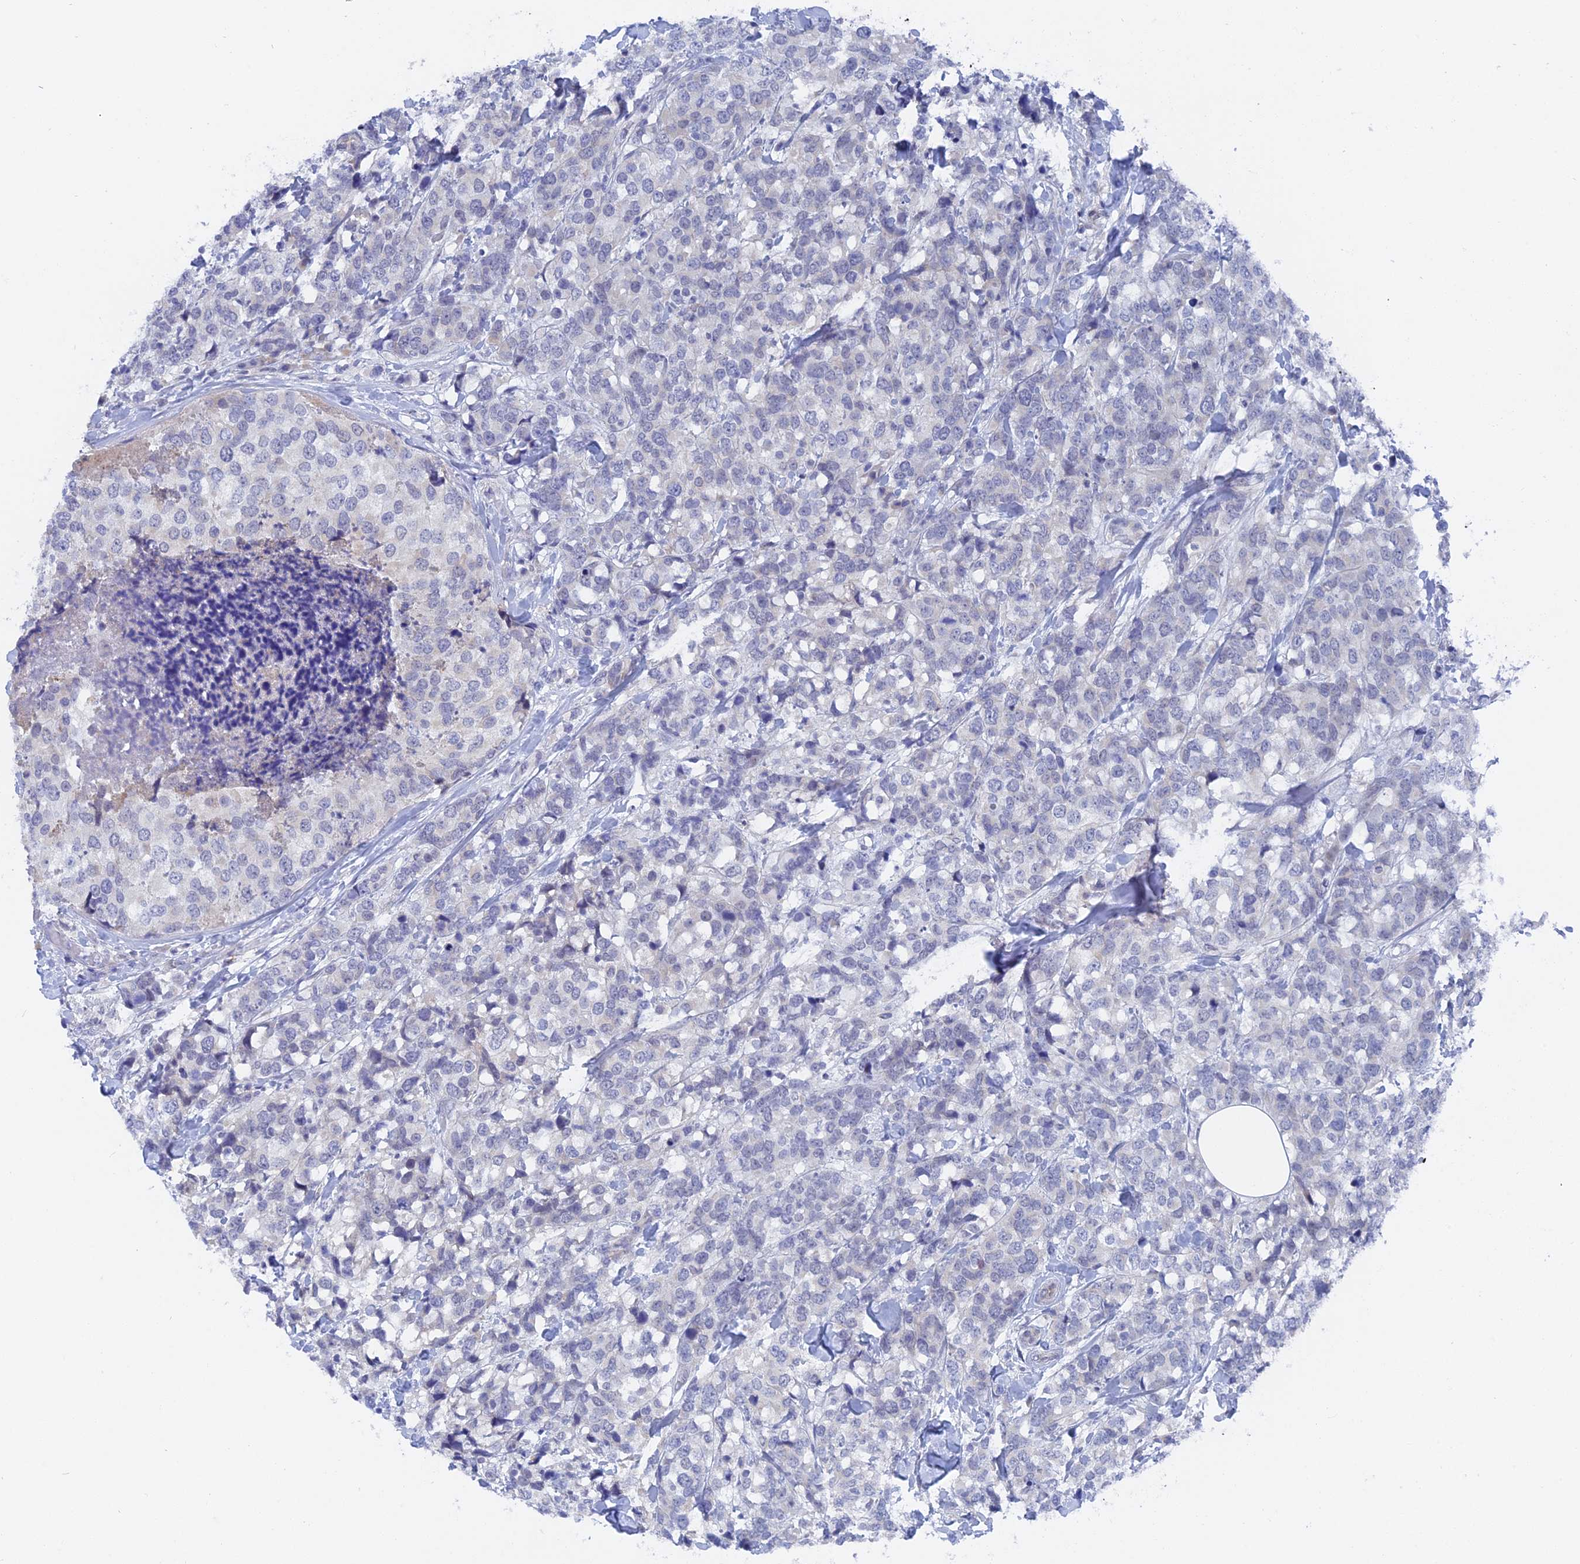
{"staining": {"intensity": "negative", "quantity": "none", "location": "none"}, "tissue": "breast cancer", "cell_type": "Tumor cells", "image_type": "cancer", "snomed": [{"axis": "morphology", "description": "Lobular carcinoma"}, {"axis": "topography", "description": "Breast"}], "caption": "This is a micrograph of immunohistochemistry (IHC) staining of breast lobular carcinoma, which shows no staining in tumor cells.", "gene": "DACT3", "patient": {"sex": "female", "age": 59}}